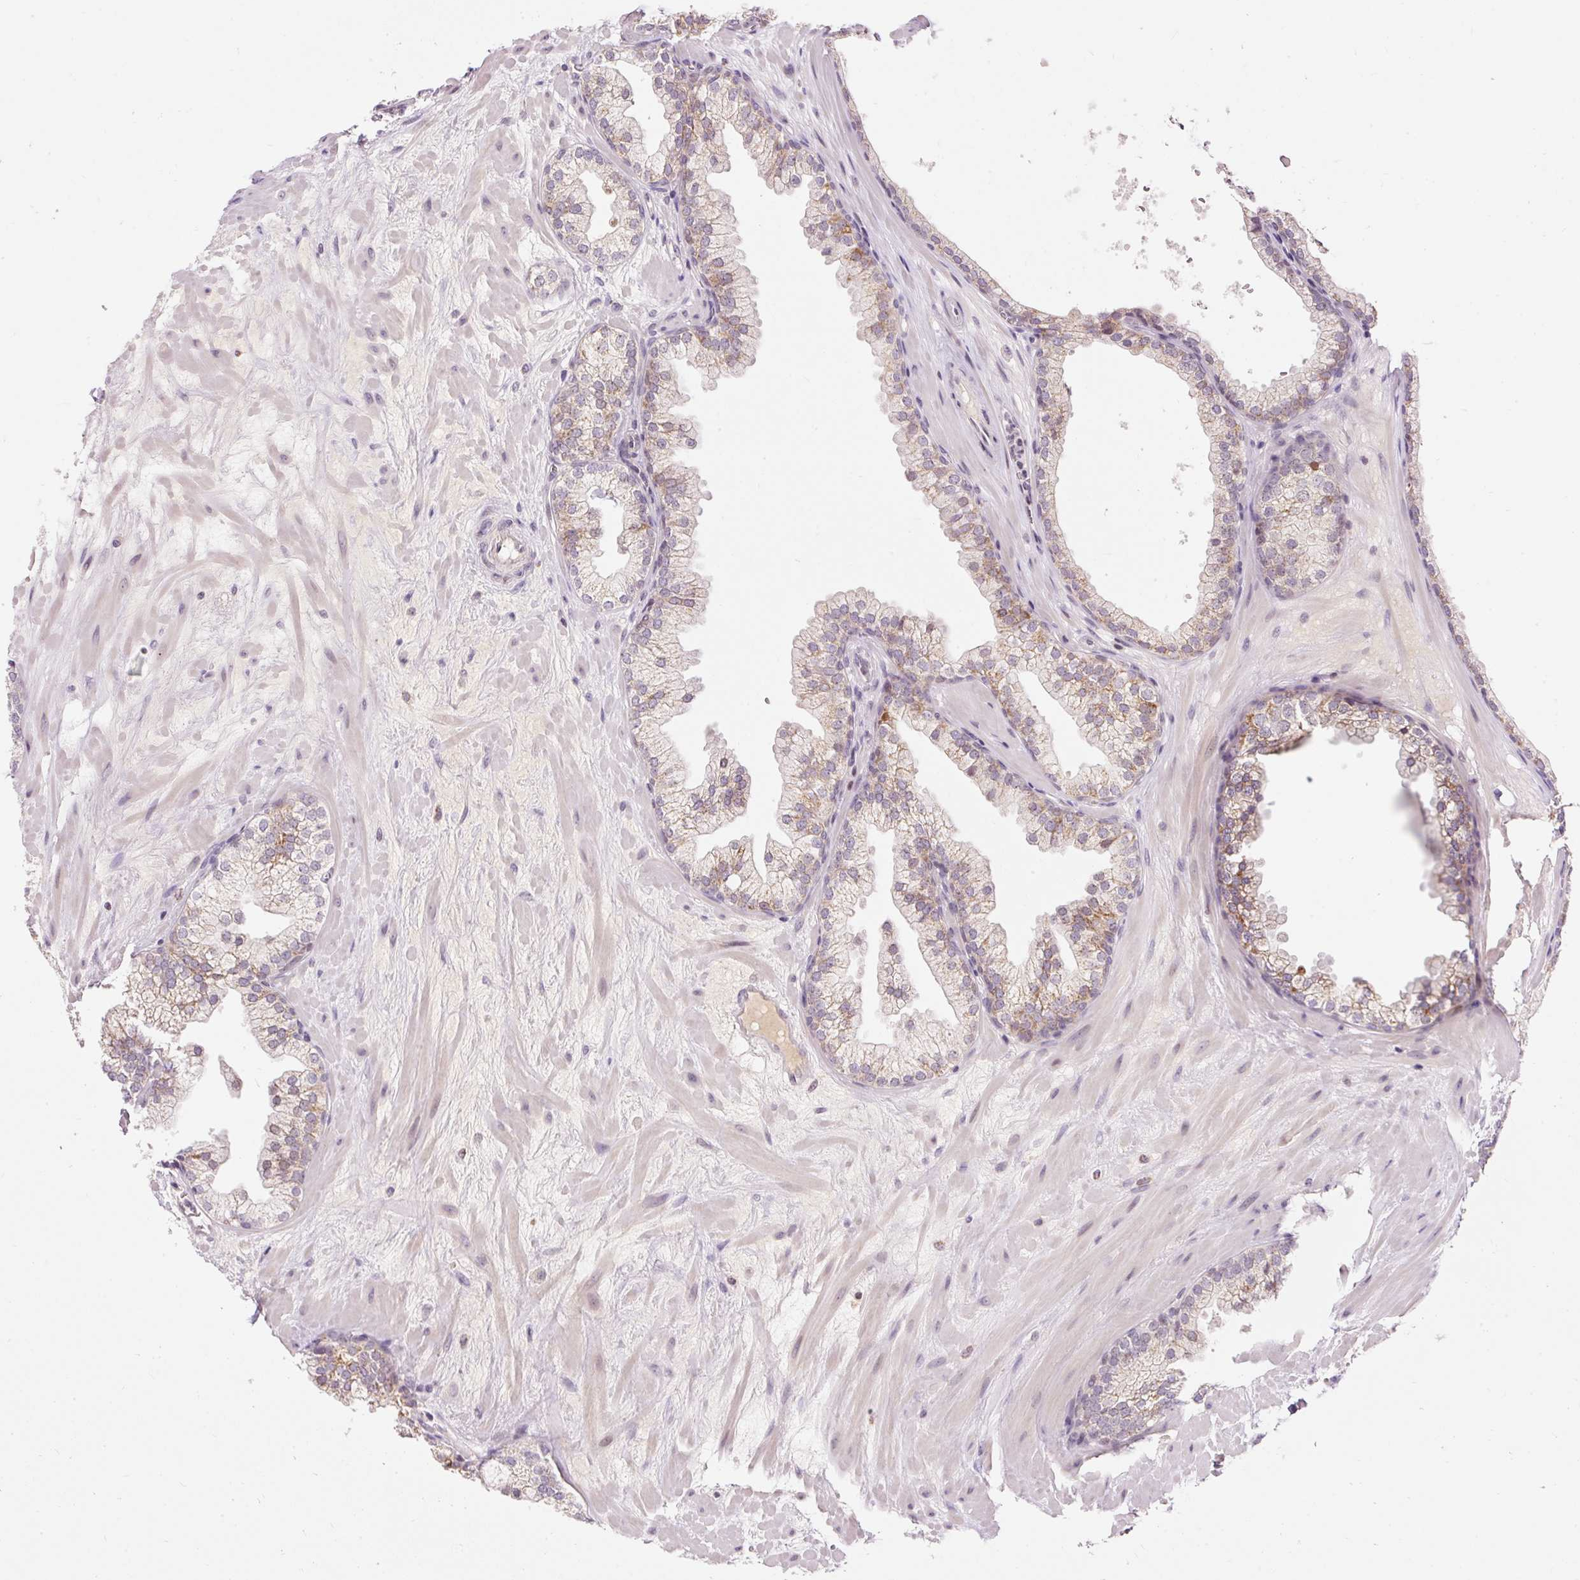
{"staining": {"intensity": "moderate", "quantity": "25%-75%", "location": "cytoplasmic/membranous"}, "tissue": "prostate", "cell_type": "Glandular cells", "image_type": "normal", "snomed": [{"axis": "morphology", "description": "Normal tissue, NOS"}, {"axis": "topography", "description": "Prostate"}, {"axis": "topography", "description": "Peripheral nerve tissue"}], "caption": "Immunohistochemical staining of unremarkable human prostate reveals medium levels of moderate cytoplasmic/membranous positivity in approximately 25%-75% of glandular cells.", "gene": "ABHD11", "patient": {"sex": "male", "age": 61}}